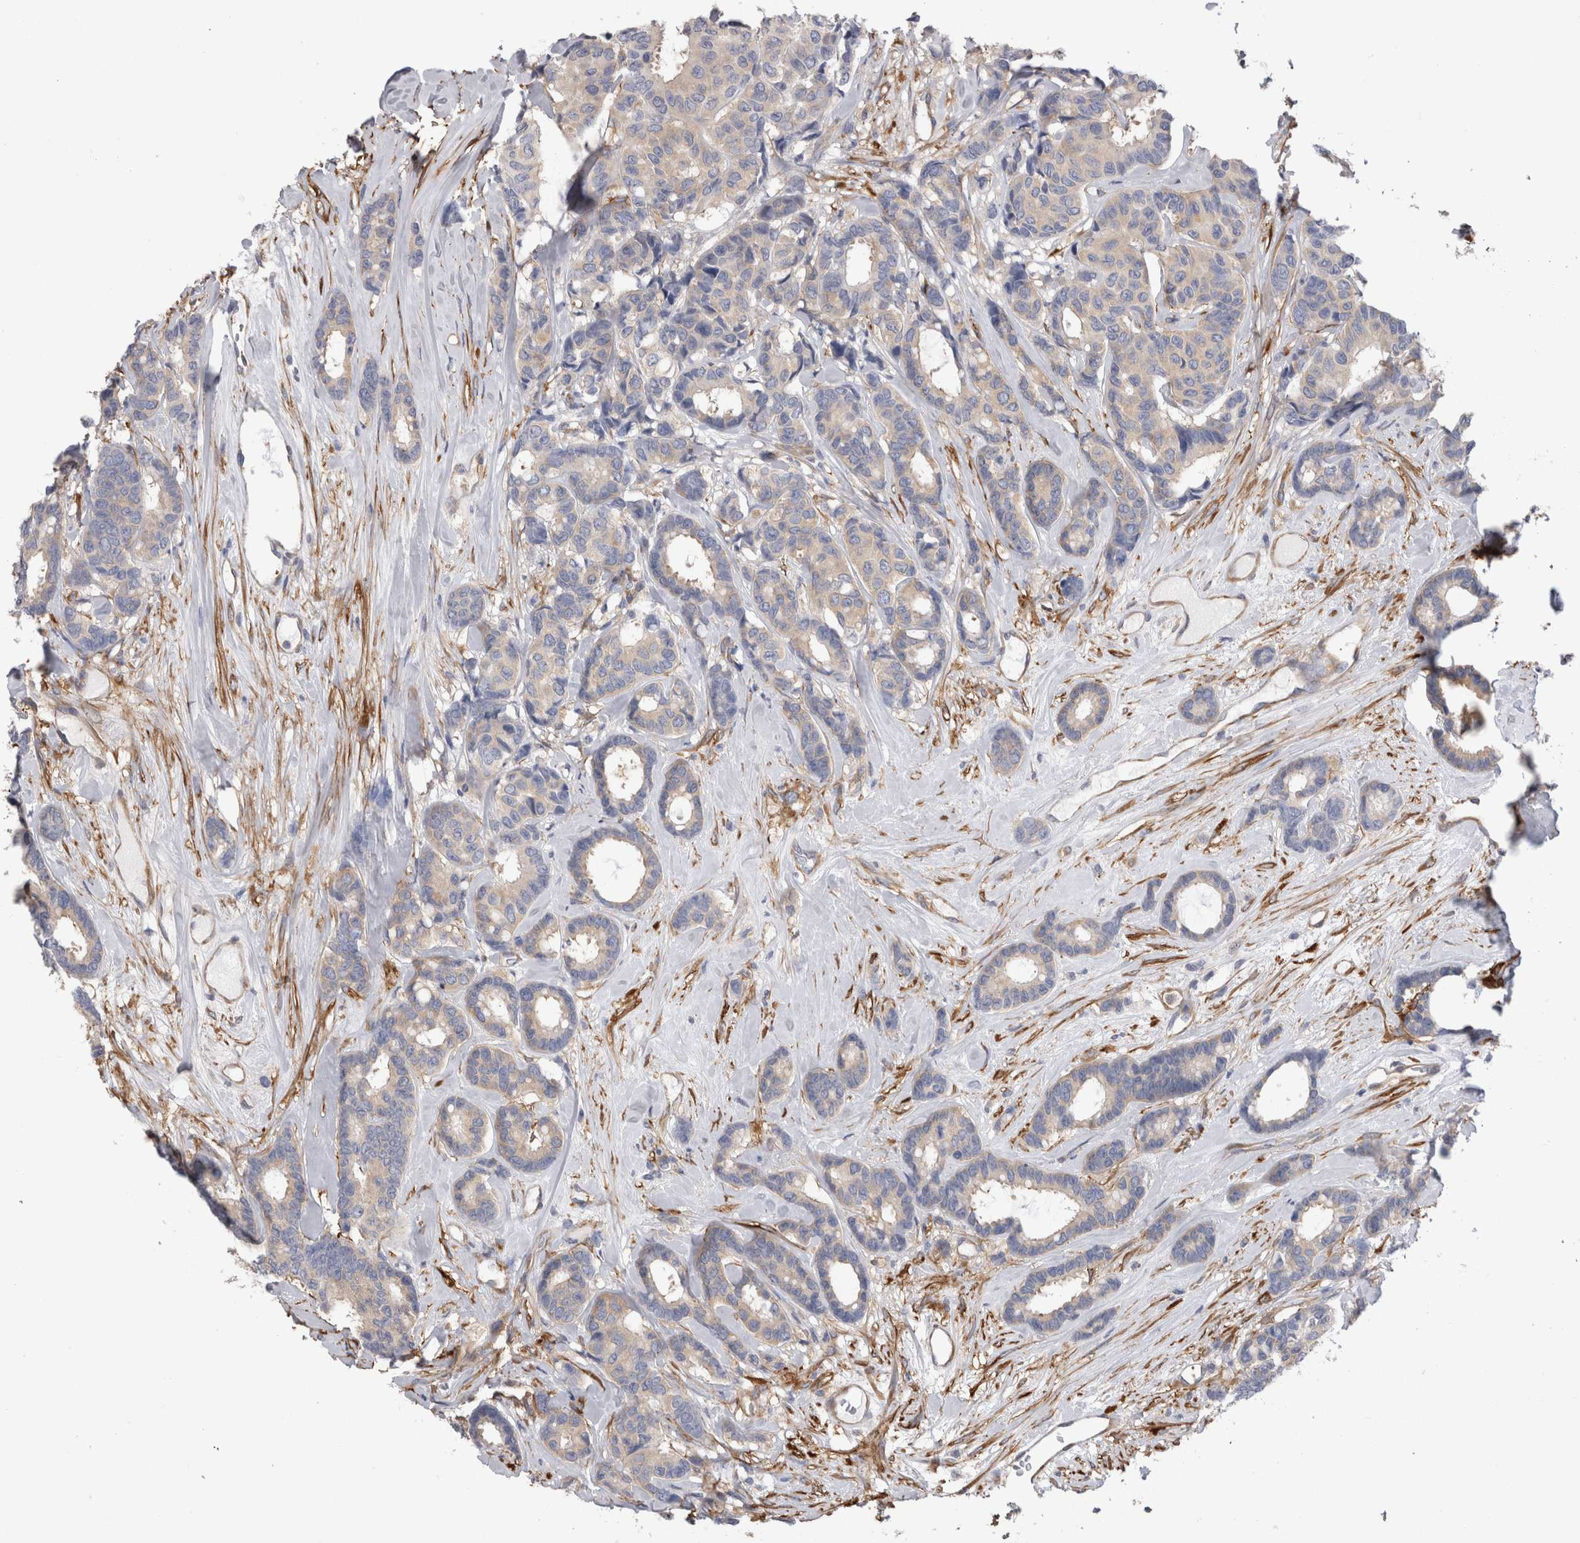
{"staining": {"intensity": "negative", "quantity": "none", "location": "none"}, "tissue": "breast cancer", "cell_type": "Tumor cells", "image_type": "cancer", "snomed": [{"axis": "morphology", "description": "Duct carcinoma"}, {"axis": "topography", "description": "Breast"}], "caption": "Tumor cells are negative for protein expression in human breast cancer. Brightfield microscopy of immunohistochemistry stained with DAB (brown) and hematoxylin (blue), captured at high magnification.", "gene": "EPRS1", "patient": {"sex": "female", "age": 87}}